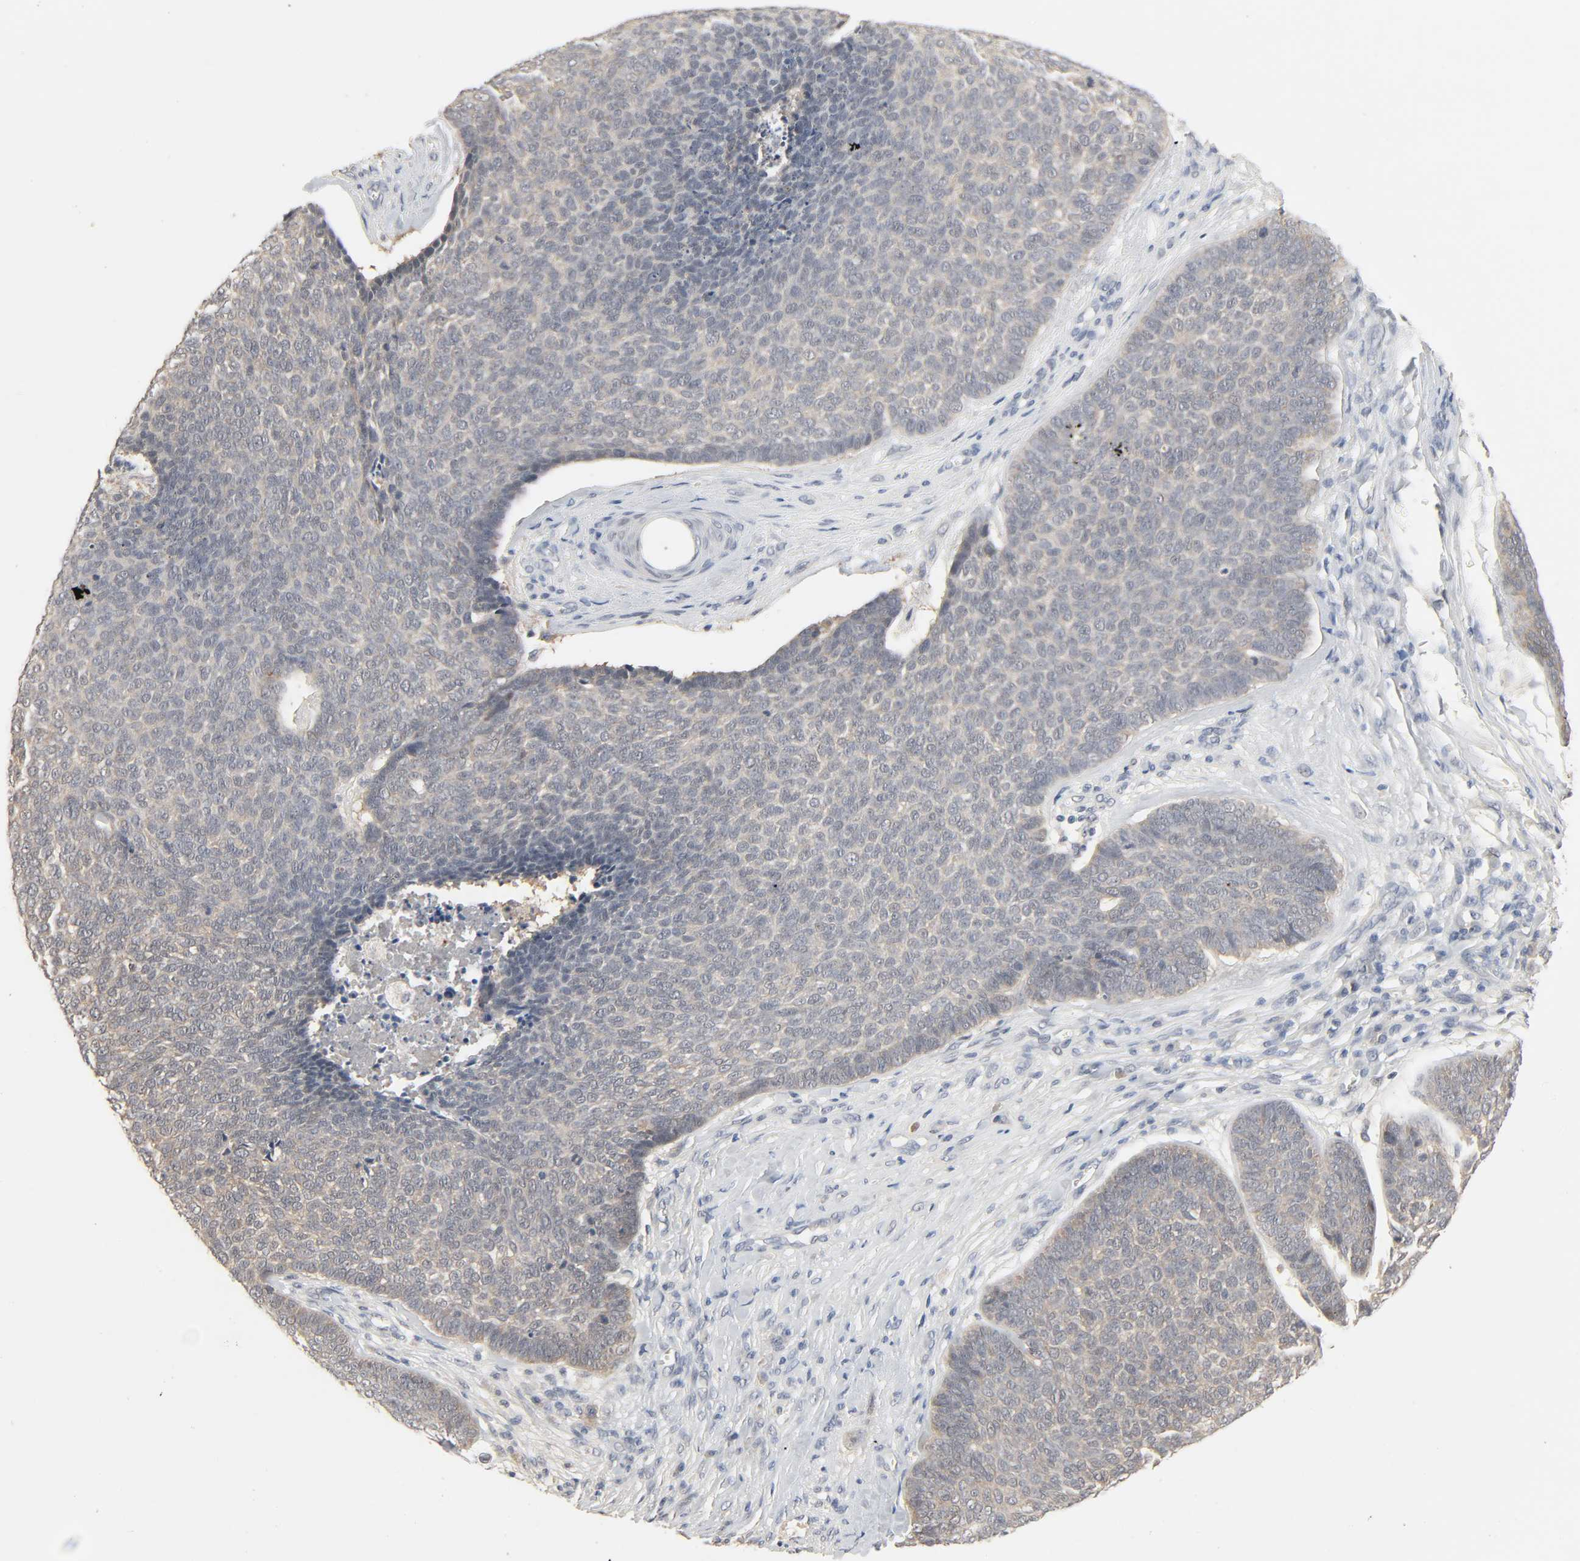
{"staining": {"intensity": "negative", "quantity": "none", "location": "none"}, "tissue": "skin cancer", "cell_type": "Tumor cells", "image_type": "cancer", "snomed": [{"axis": "morphology", "description": "Basal cell carcinoma"}, {"axis": "topography", "description": "Skin"}], "caption": "Immunohistochemical staining of skin cancer (basal cell carcinoma) demonstrates no significant positivity in tumor cells. (DAB IHC with hematoxylin counter stain).", "gene": "MAGEA8", "patient": {"sex": "male", "age": 84}}